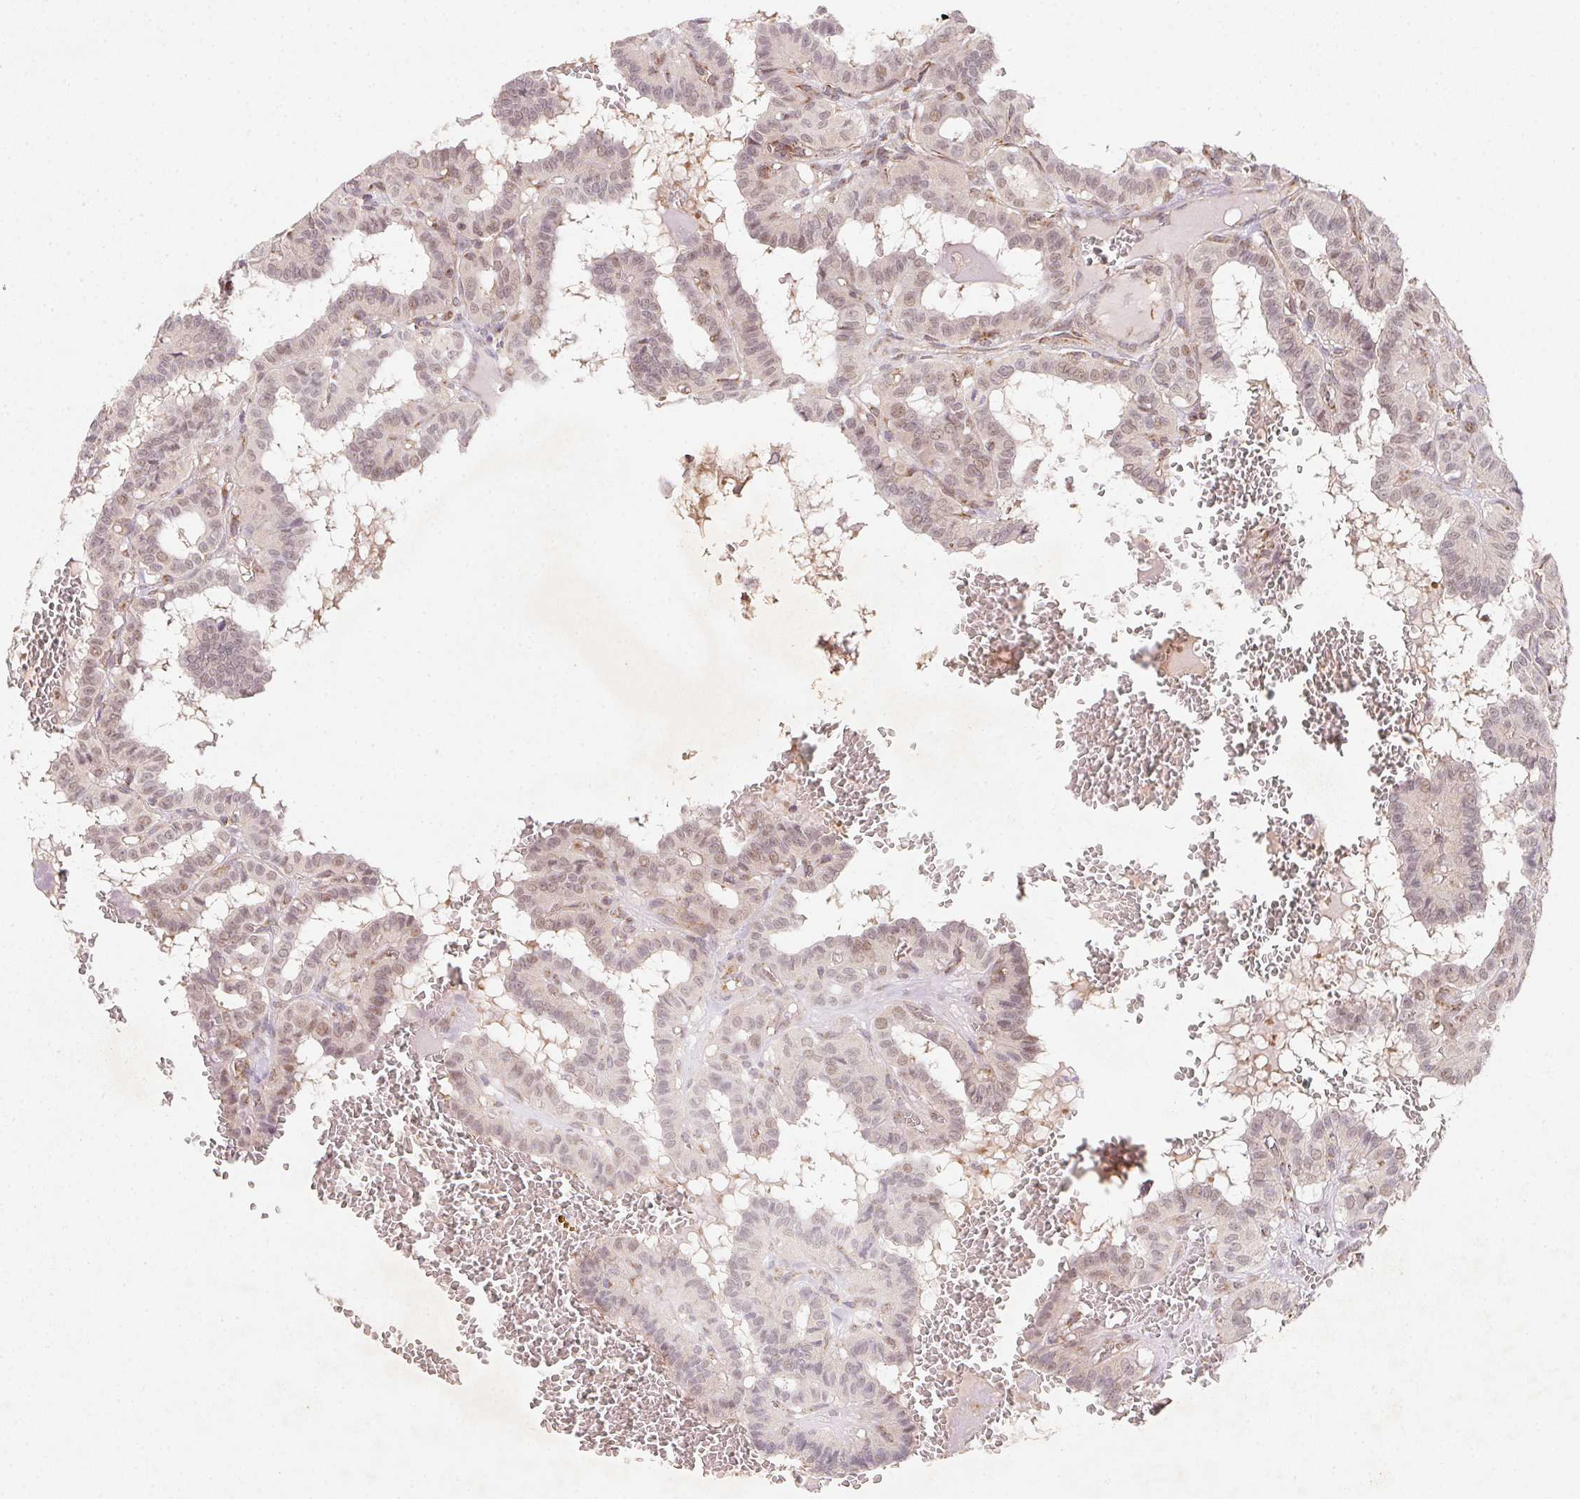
{"staining": {"intensity": "weak", "quantity": "25%-75%", "location": "cytoplasmic/membranous,nuclear"}, "tissue": "thyroid cancer", "cell_type": "Tumor cells", "image_type": "cancer", "snomed": [{"axis": "morphology", "description": "Papillary adenocarcinoma, NOS"}, {"axis": "topography", "description": "Thyroid gland"}], "caption": "High-magnification brightfield microscopy of thyroid papillary adenocarcinoma stained with DAB (brown) and counterstained with hematoxylin (blue). tumor cells exhibit weak cytoplasmic/membranous and nuclear positivity is present in approximately25%-75% of cells.", "gene": "NDUFS6", "patient": {"sex": "female", "age": 21}}